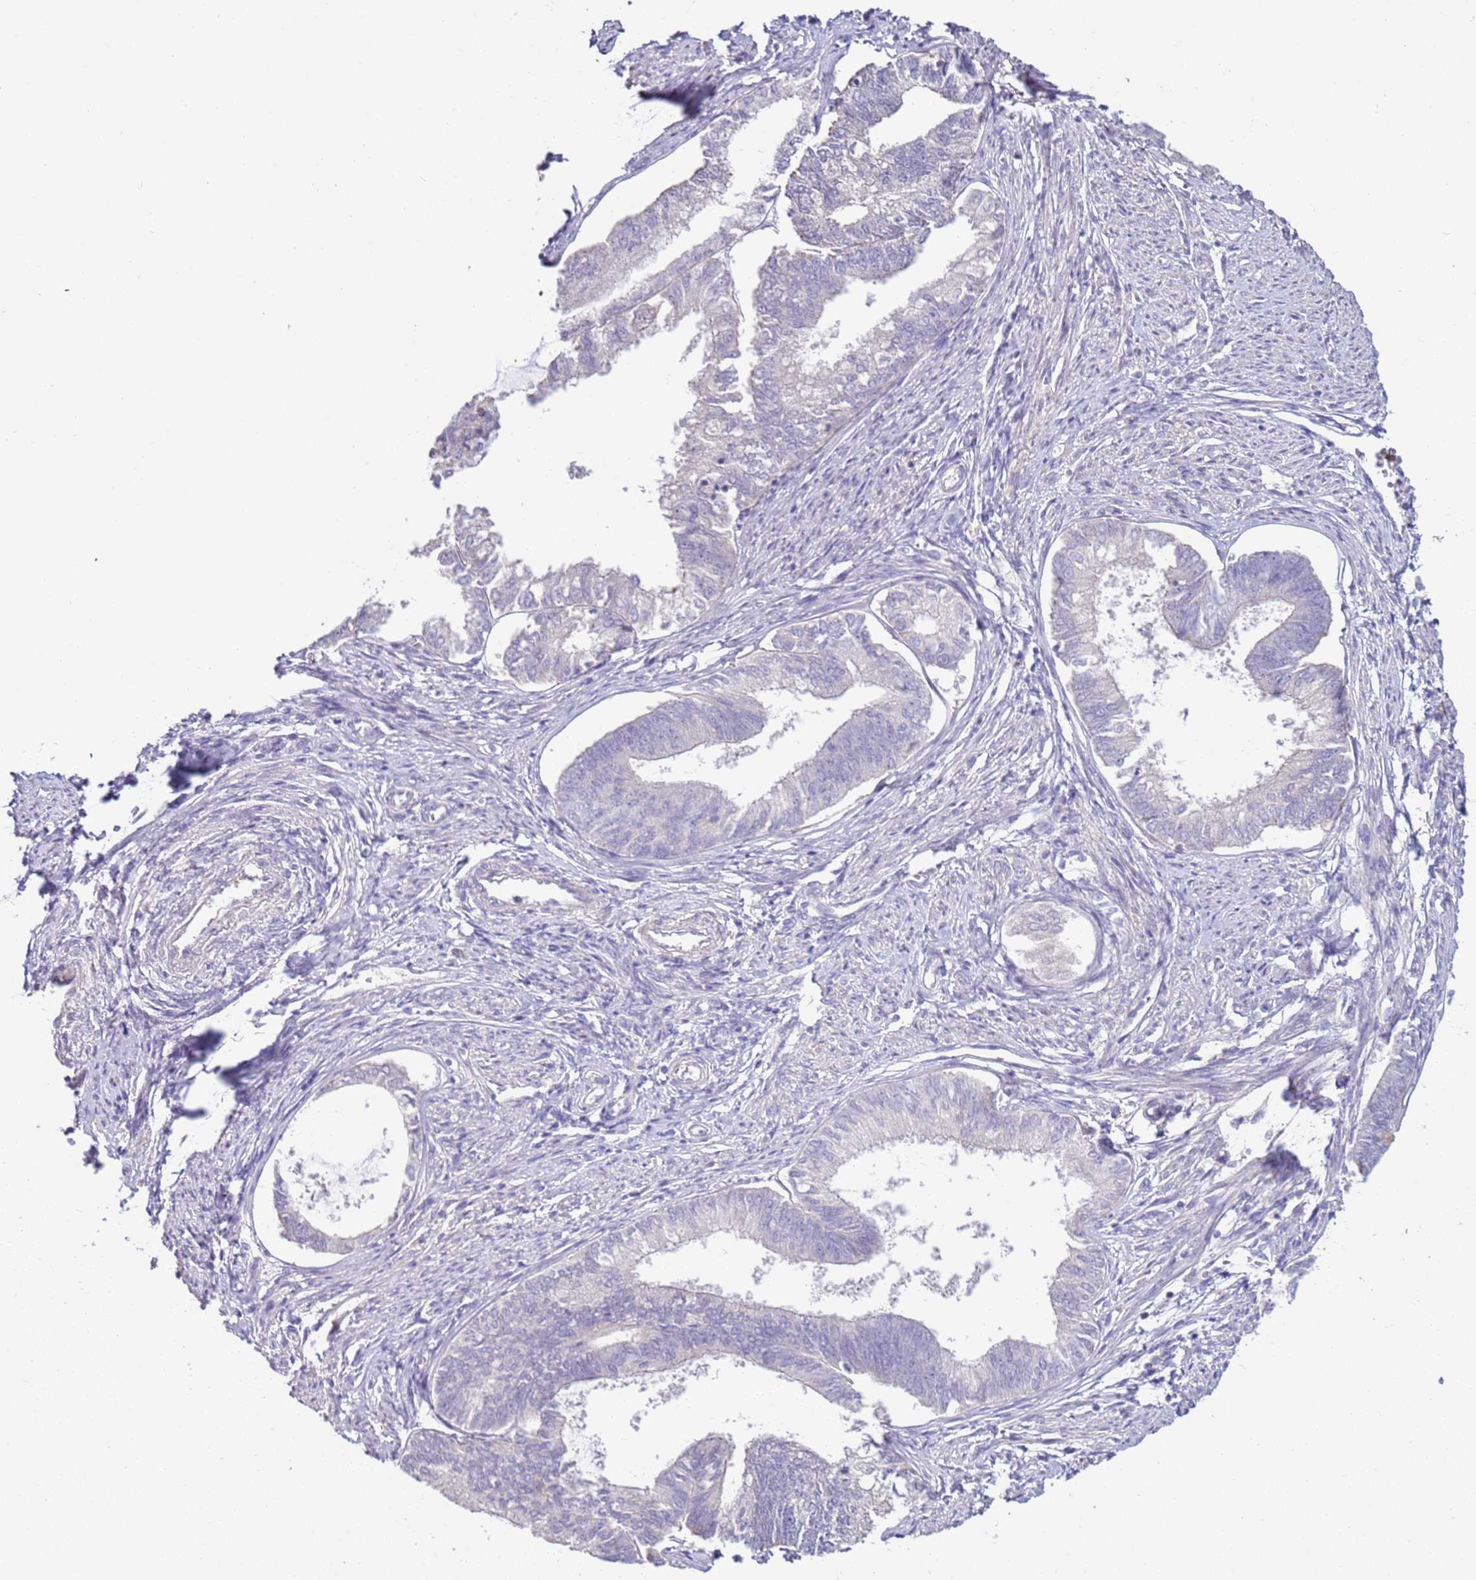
{"staining": {"intensity": "negative", "quantity": "none", "location": "none"}, "tissue": "endometrial cancer", "cell_type": "Tumor cells", "image_type": "cancer", "snomed": [{"axis": "morphology", "description": "Adenocarcinoma, NOS"}, {"axis": "topography", "description": "Endometrium"}], "caption": "A micrograph of adenocarcinoma (endometrial) stained for a protein exhibits no brown staining in tumor cells. (DAB immunohistochemistry with hematoxylin counter stain).", "gene": "IL2RG", "patient": {"sex": "female", "age": 86}}